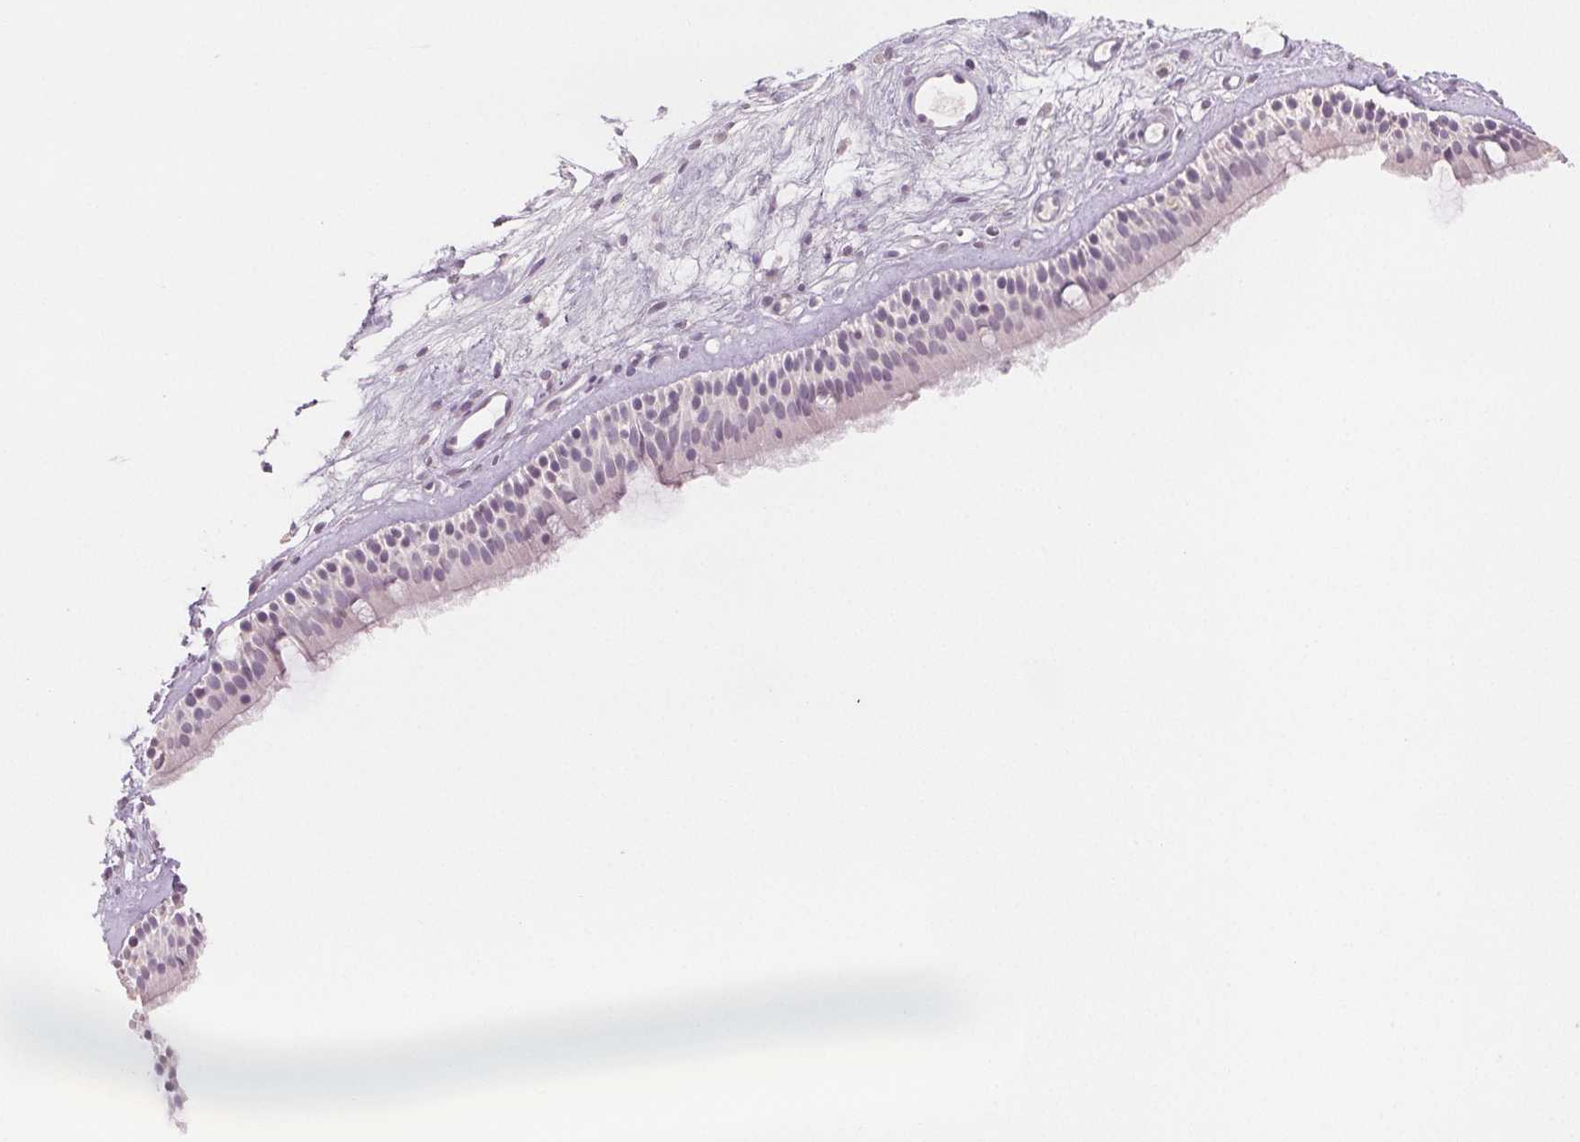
{"staining": {"intensity": "negative", "quantity": "none", "location": "none"}, "tissue": "nasopharynx", "cell_type": "Respiratory epithelial cells", "image_type": "normal", "snomed": [{"axis": "morphology", "description": "Normal tissue, NOS"}, {"axis": "topography", "description": "Nasopharynx"}], "caption": "This is an IHC histopathology image of normal human nasopharynx. There is no positivity in respiratory epithelial cells.", "gene": "SCGN", "patient": {"sex": "male", "age": 68}}